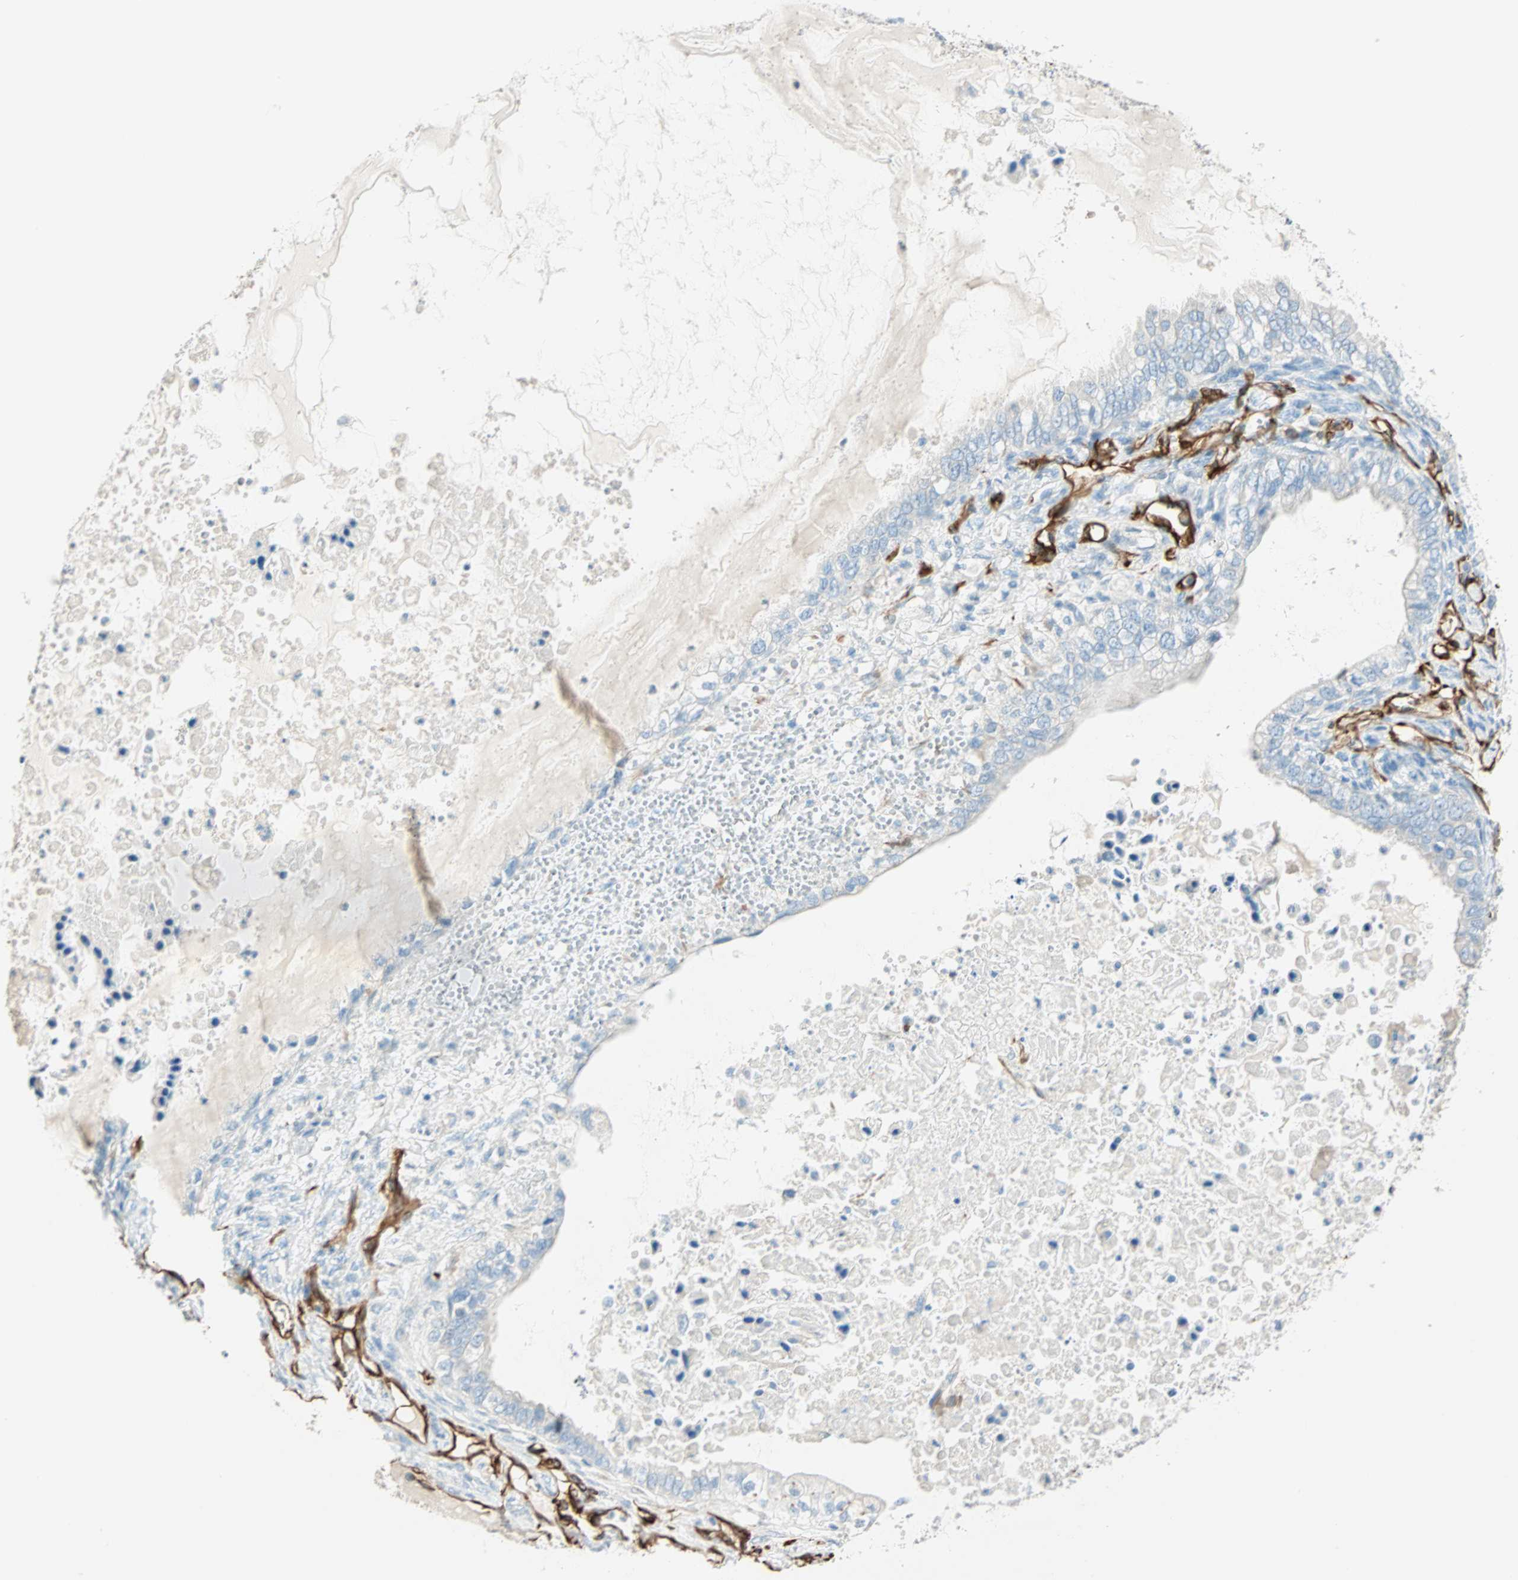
{"staining": {"intensity": "negative", "quantity": "none", "location": "none"}, "tissue": "ovarian cancer", "cell_type": "Tumor cells", "image_type": "cancer", "snomed": [{"axis": "morphology", "description": "Cystadenocarcinoma, mucinous, NOS"}, {"axis": "topography", "description": "Ovary"}], "caption": "Mucinous cystadenocarcinoma (ovarian) stained for a protein using immunohistochemistry (IHC) exhibits no positivity tumor cells.", "gene": "NES", "patient": {"sex": "female", "age": 80}}